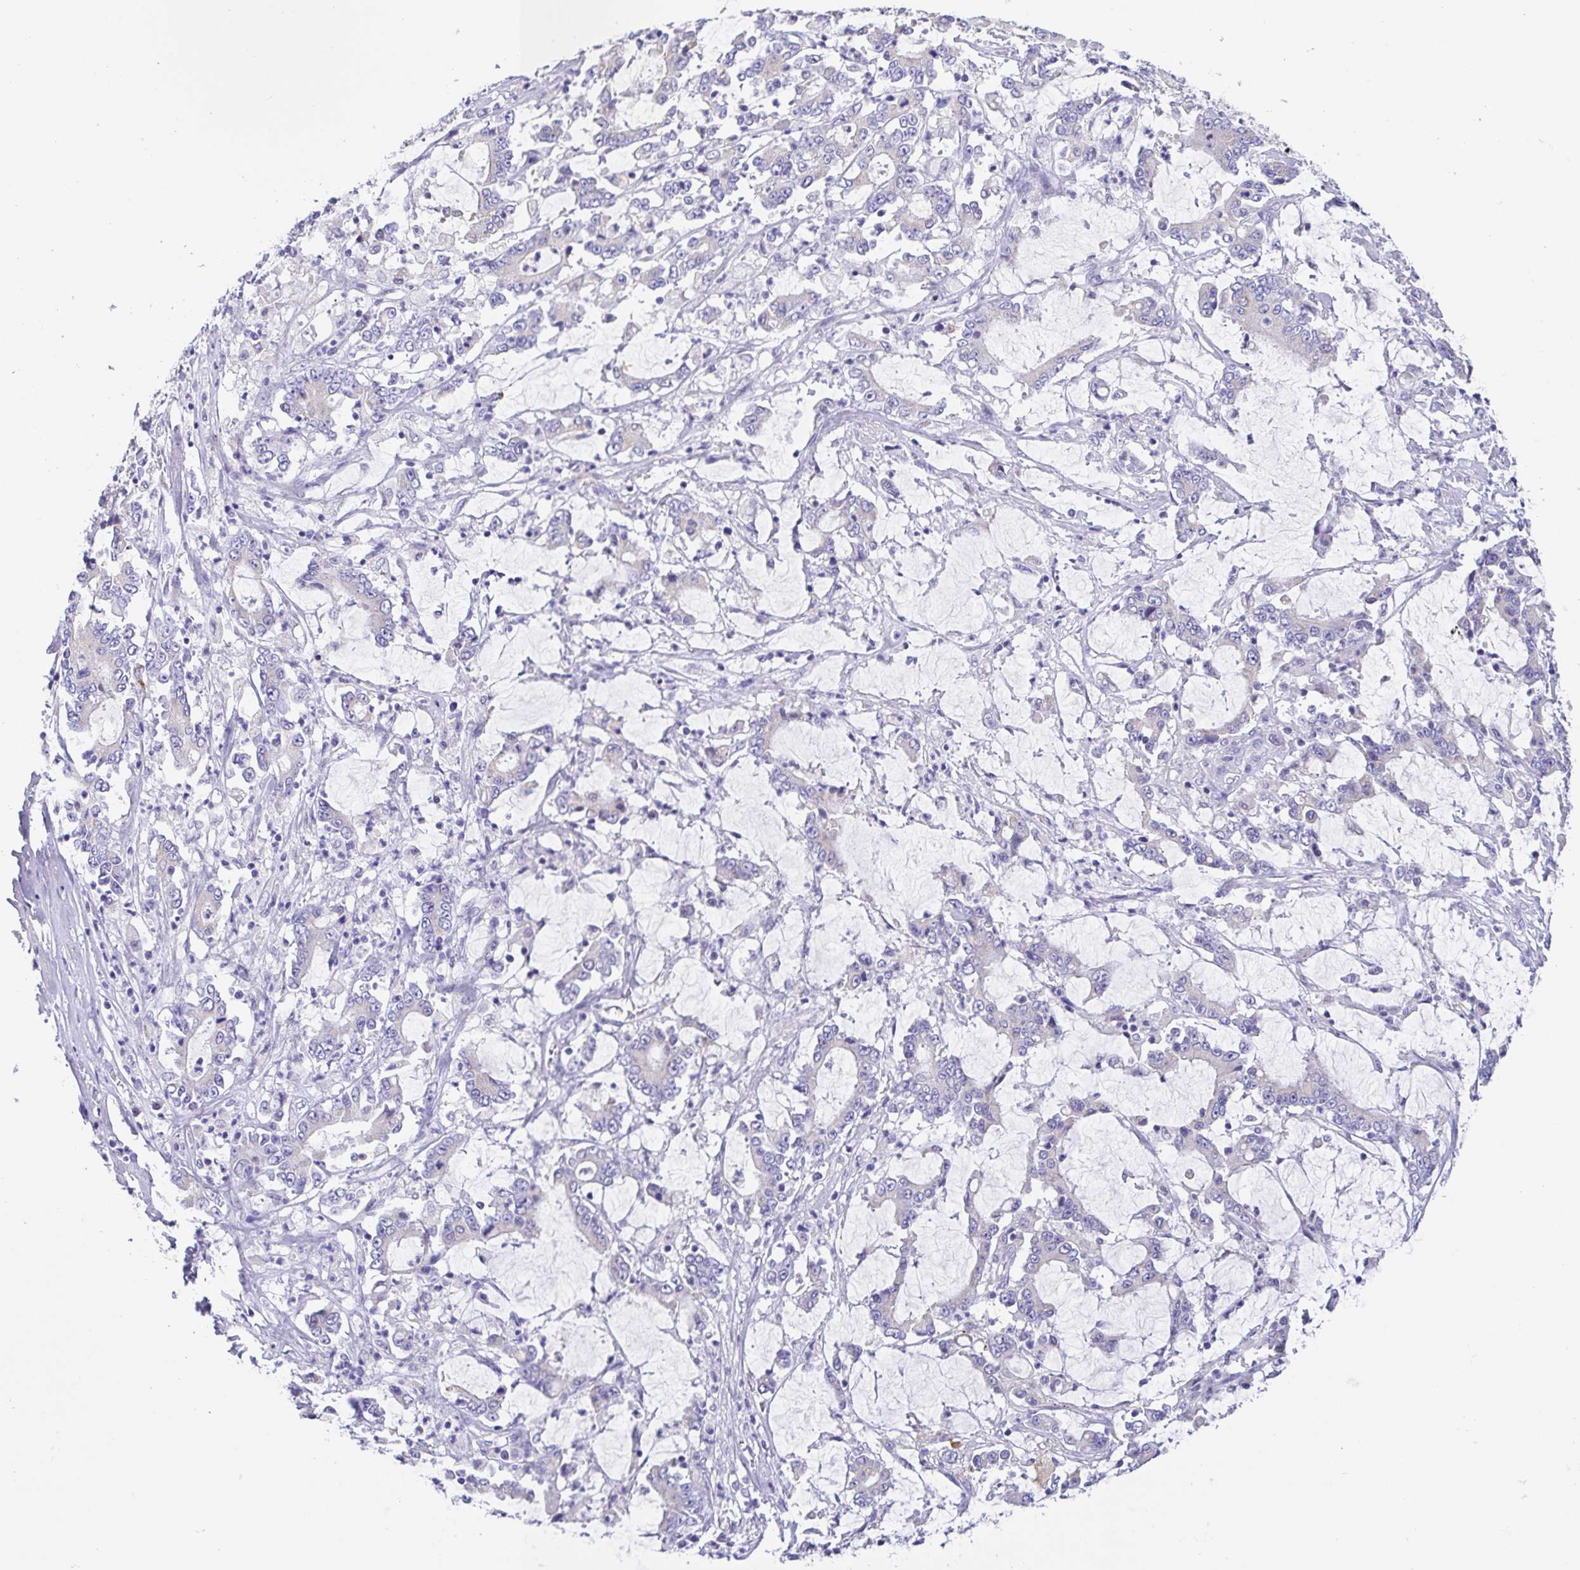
{"staining": {"intensity": "negative", "quantity": "none", "location": "none"}, "tissue": "stomach cancer", "cell_type": "Tumor cells", "image_type": "cancer", "snomed": [{"axis": "morphology", "description": "Adenocarcinoma, NOS"}, {"axis": "topography", "description": "Stomach, upper"}], "caption": "A histopathology image of stomach cancer stained for a protein displays no brown staining in tumor cells. (DAB (3,3'-diaminobenzidine) immunohistochemistry with hematoxylin counter stain).", "gene": "SCG3", "patient": {"sex": "male", "age": 68}}